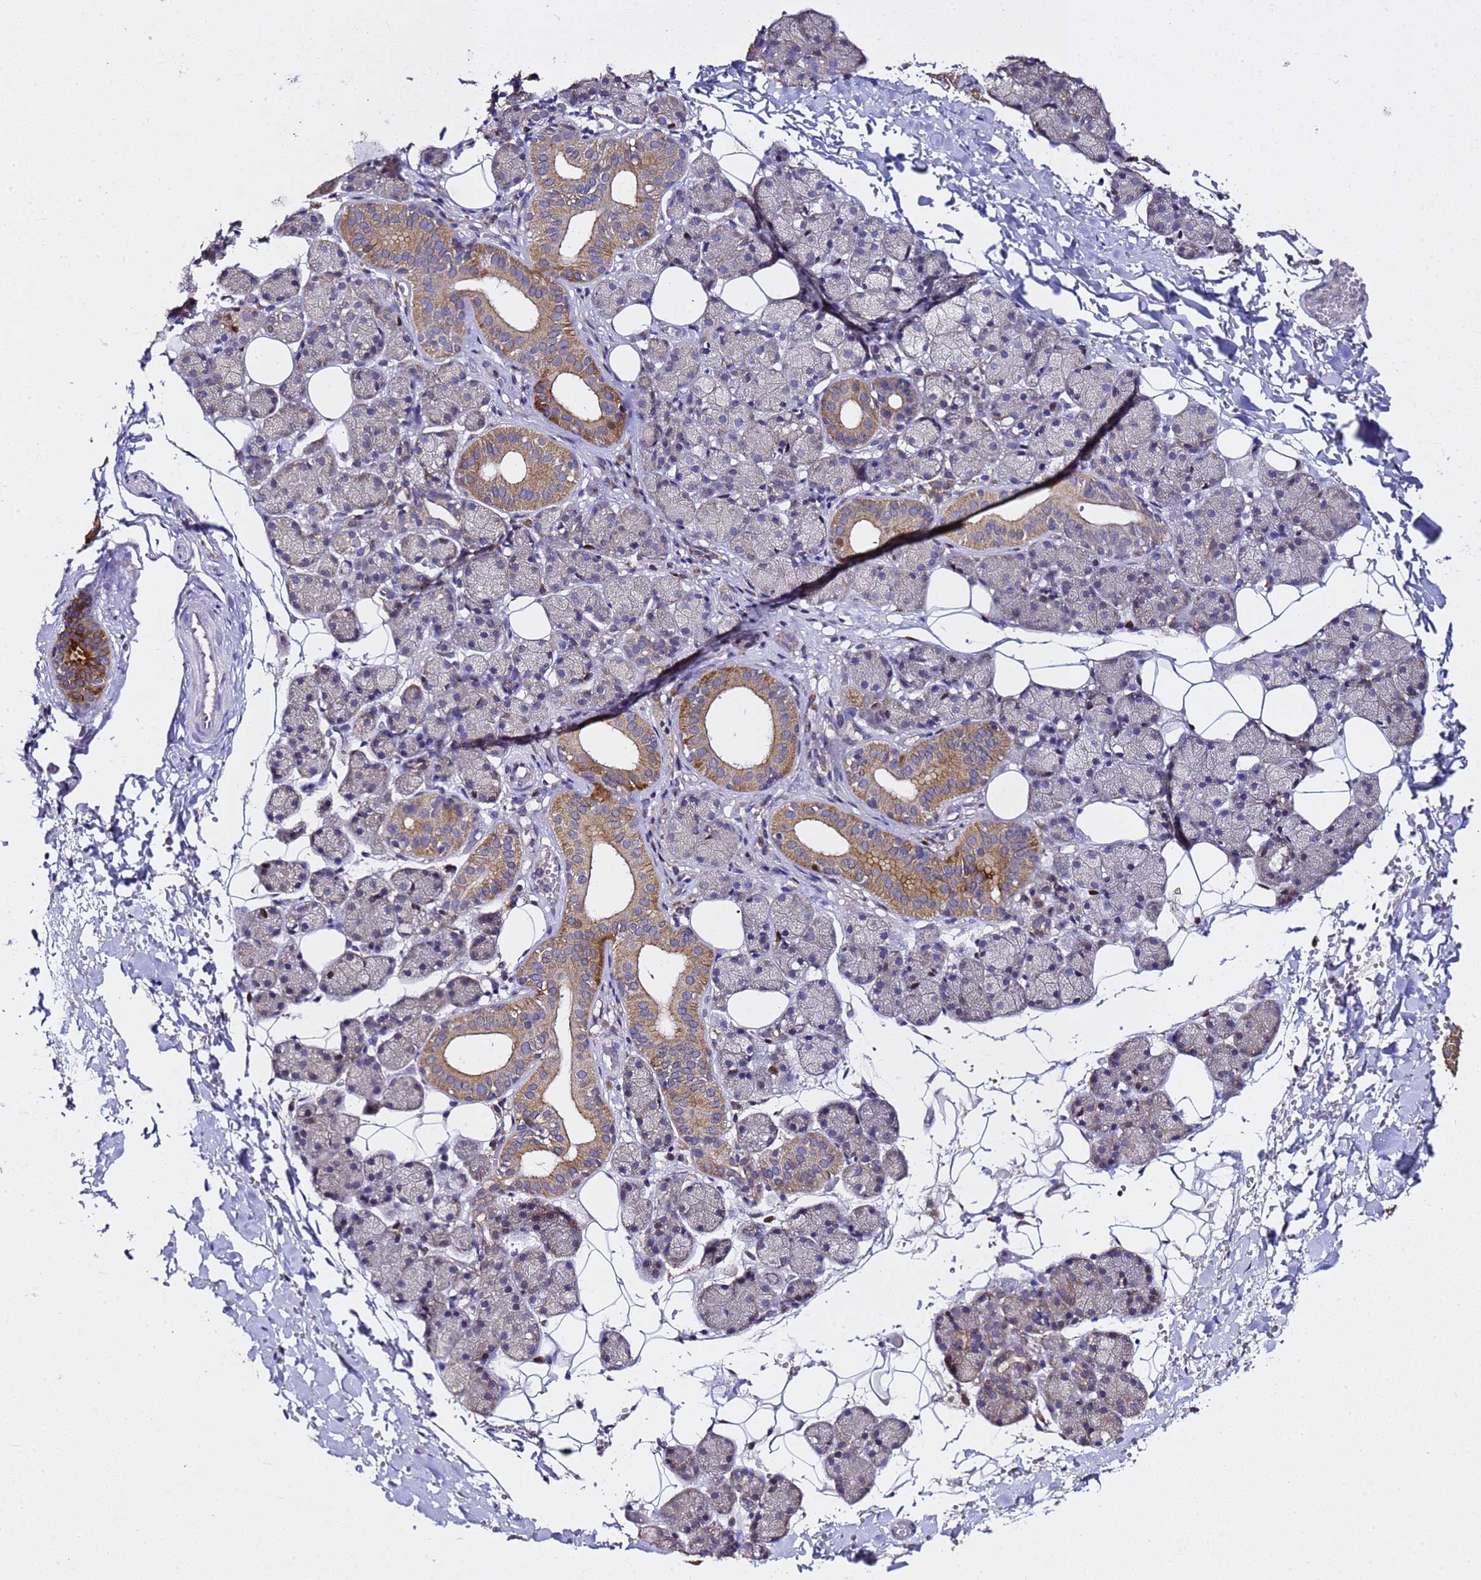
{"staining": {"intensity": "moderate", "quantity": "25%-75%", "location": "cytoplasmic/membranous"}, "tissue": "salivary gland", "cell_type": "Glandular cells", "image_type": "normal", "snomed": [{"axis": "morphology", "description": "Normal tissue, NOS"}, {"axis": "topography", "description": "Salivary gland"}], "caption": "The image demonstrates a brown stain indicating the presence of a protein in the cytoplasmic/membranous of glandular cells in salivary gland. (DAB IHC, brown staining for protein, blue staining for nuclei).", "gene": "ALG3", "patient": {"sex": "female", "age": 33}}